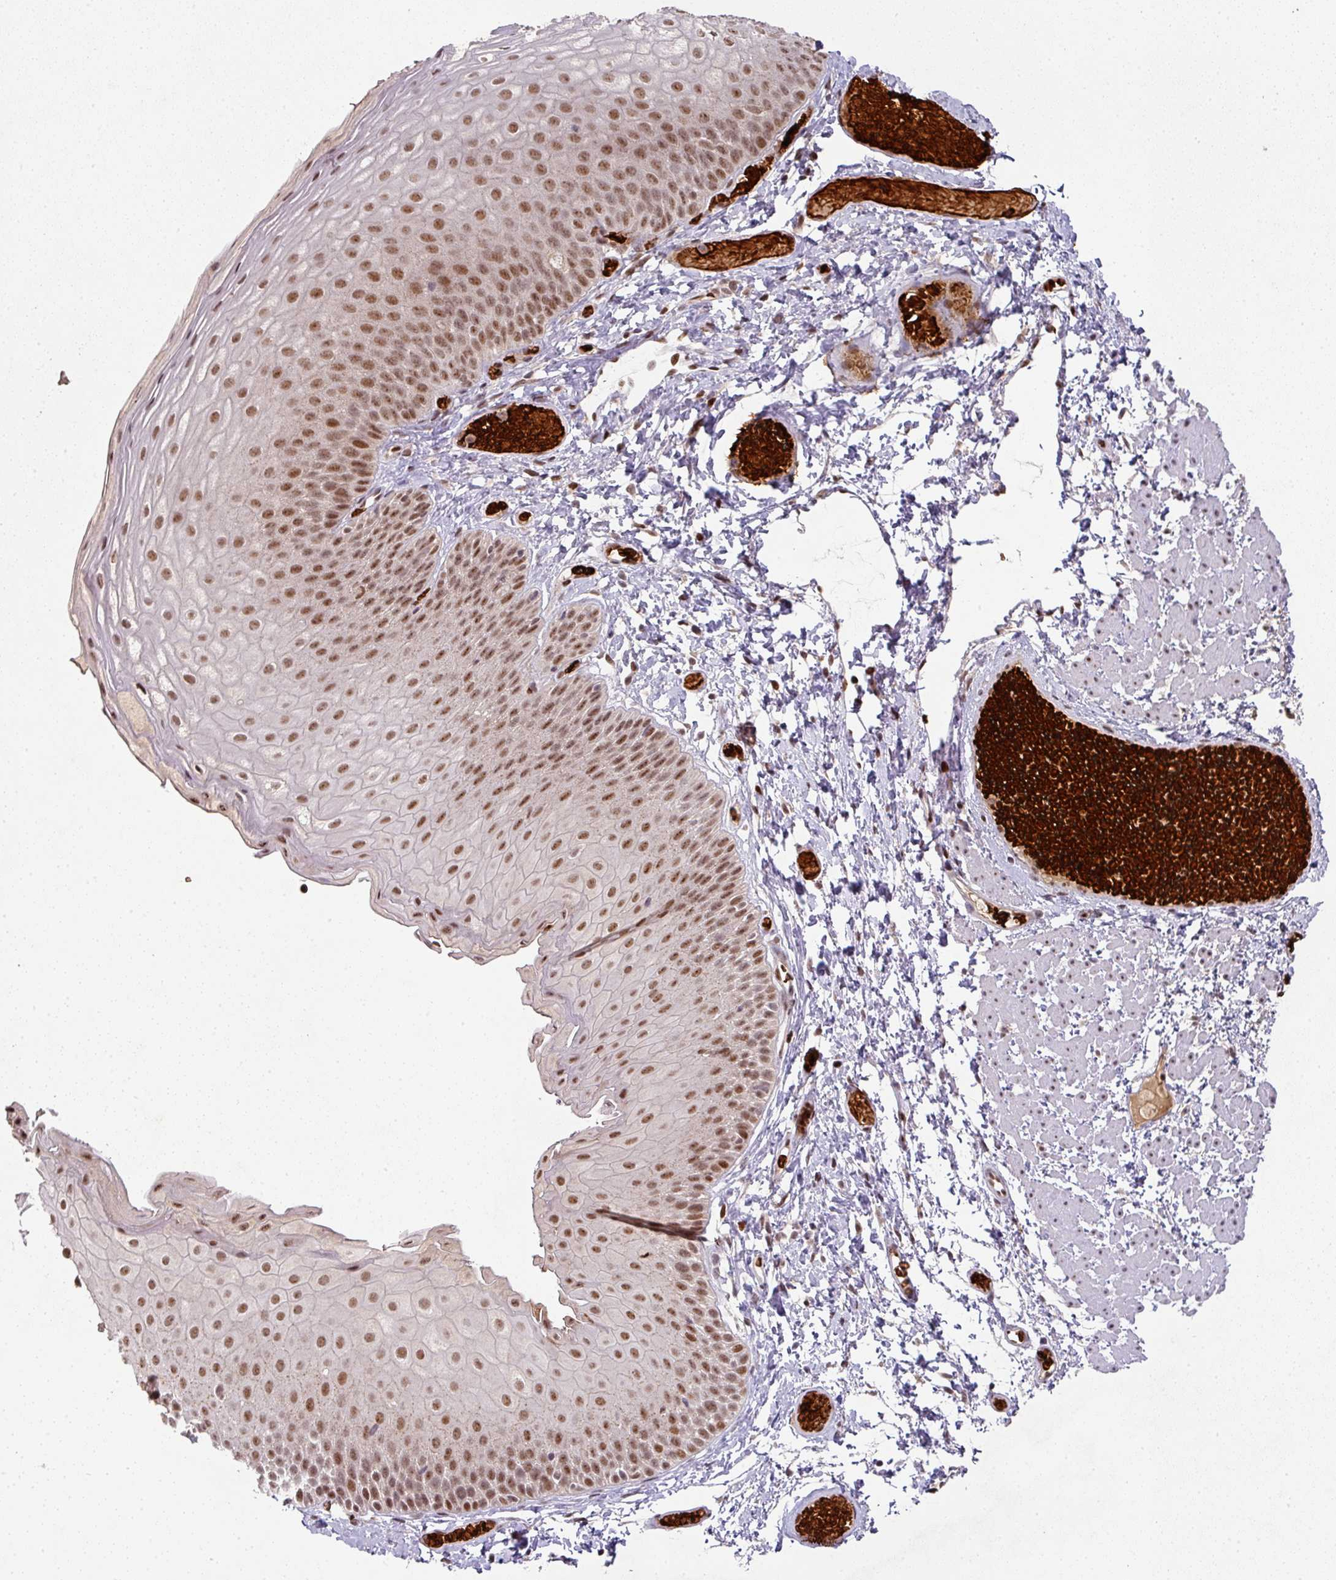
{"staining": {"intensity": "moderate", "quantity": ">75%", "location": "nuclear"}, "tissue": "skin", "cell_type": "Epidermal cells", "image_type": "normal", "snomed": [{"axis": "morphology", "description": "Normal tissue, NOS"}, {"axis": "topography", "description": "Anal"}], "caption": "Benign skin shows moderate nuclear staining in about >75% of epidermal cells, visualized by immunohistochemistry.", "gene": "NEIL1", "patient": {"sex": "female", "age": 40}}